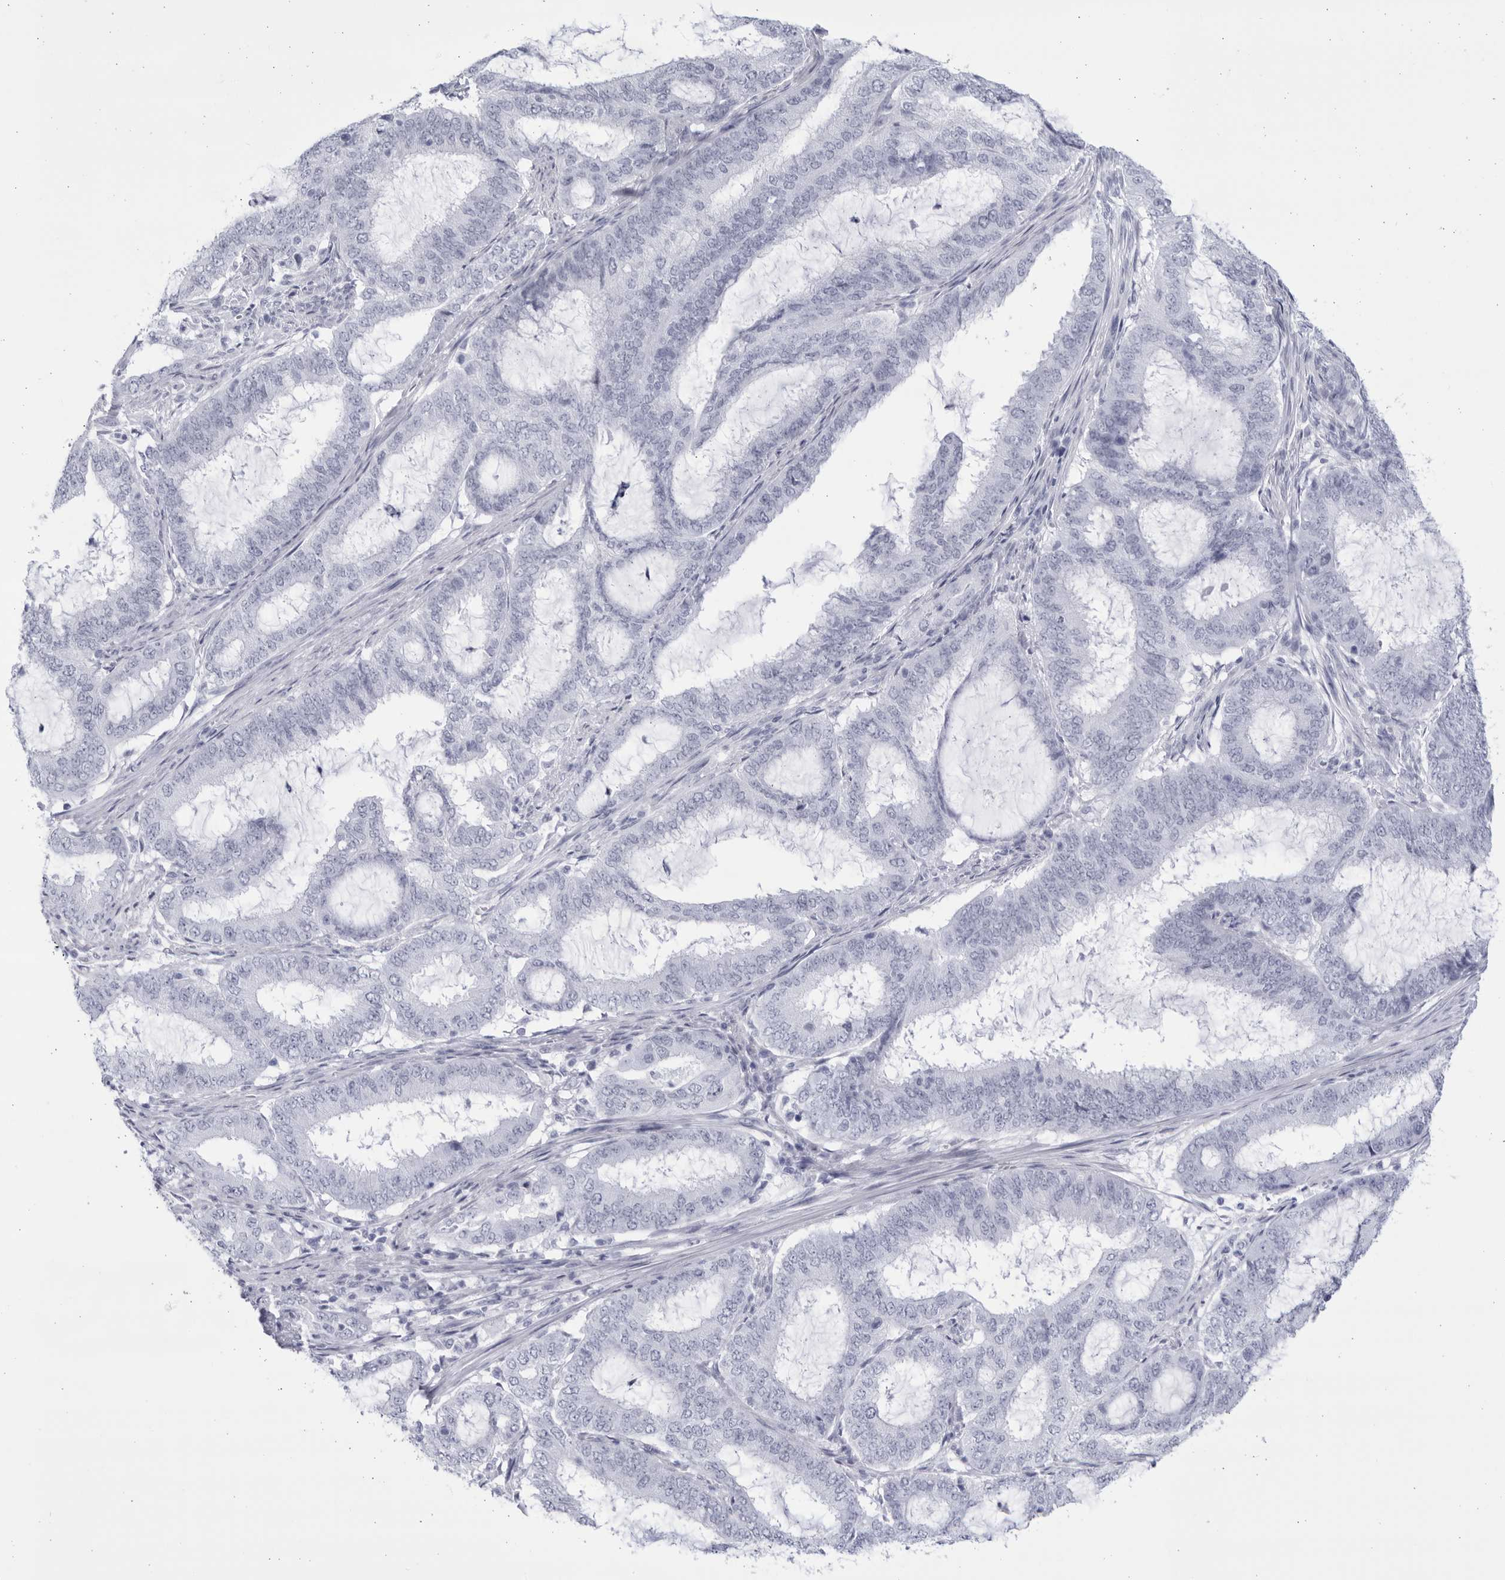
{"staining": {"intensity": "negative", "quantity": "none", "location": "none"}, "tissue": "endometrial cancer", "cell_type": "Tumor cells", "image_type": "cancer", "snomed": [{"axis": "morphology", "description": "Adenocarcinoma, NOS"}, {"axis": "topography", "description": "Endometrium"}], "caption": "DAB immunohistochemical staining of human endometrial cancer (adenocarcinoma) exhibits no significant positivity in tumor cells. (DAB (3,3'-diaminobenzidine) IHC with hematoxylin counter stain).", "gene": "CCDC181", "patient": {"sex": "female", "age": 51}}